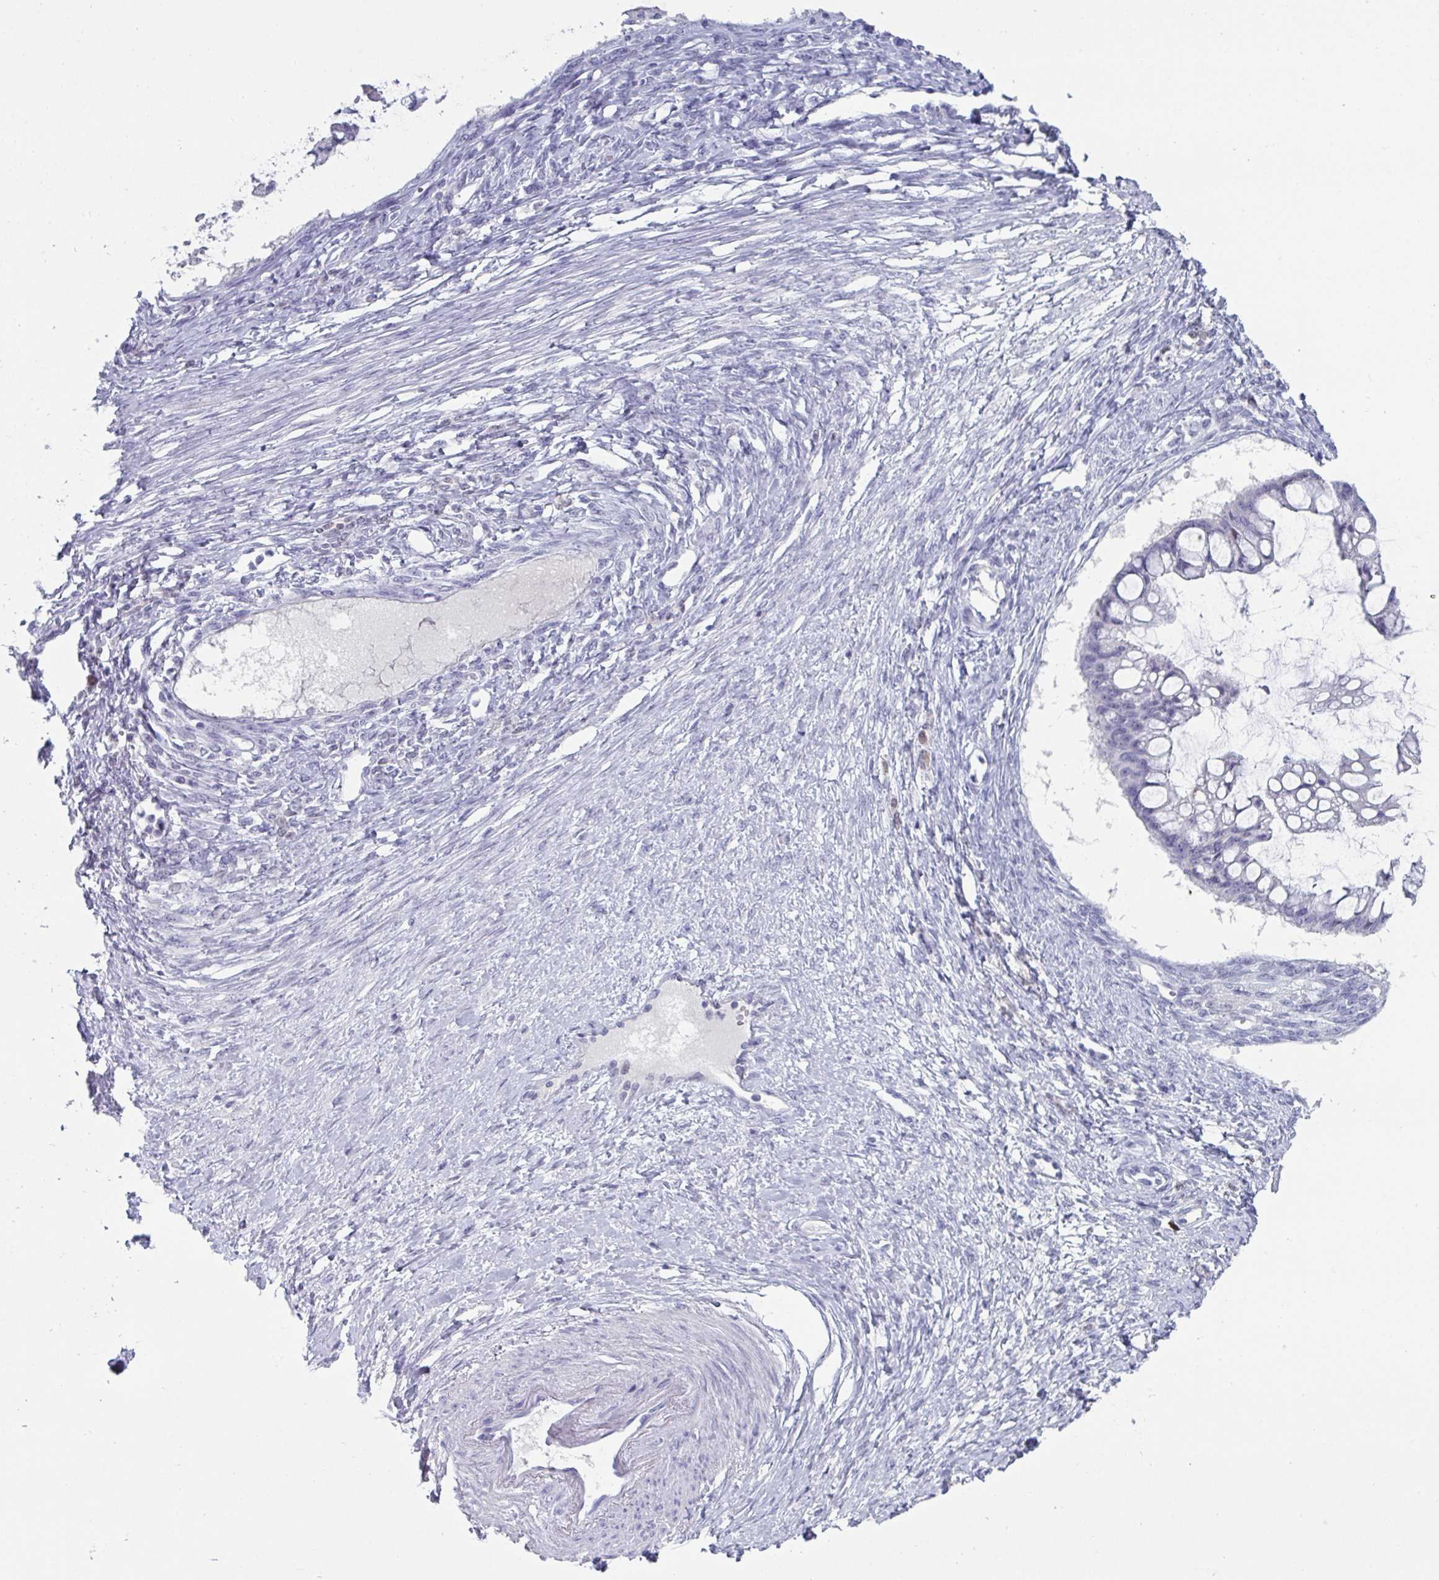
{"staining": {"intensity": "negative", "quantity": "none", "location": "none"}, "tissue": "ovarian cancer", "cell_type": "Tumor cells", "image_type": "cancer", "snomed": [{"axis": "morphology", "description": "Cystadenocarcinoma, mucinous, NOS"}, {"axis": "topography", "description": "Ovary"}], "caption": "Histopathology image shows no protein positivity in tumor cells of ovarian mucinous cystadenocarcinoma tissue.", "gene": "VSIG10L", "patient": {"sex": "female", "age": 73}}